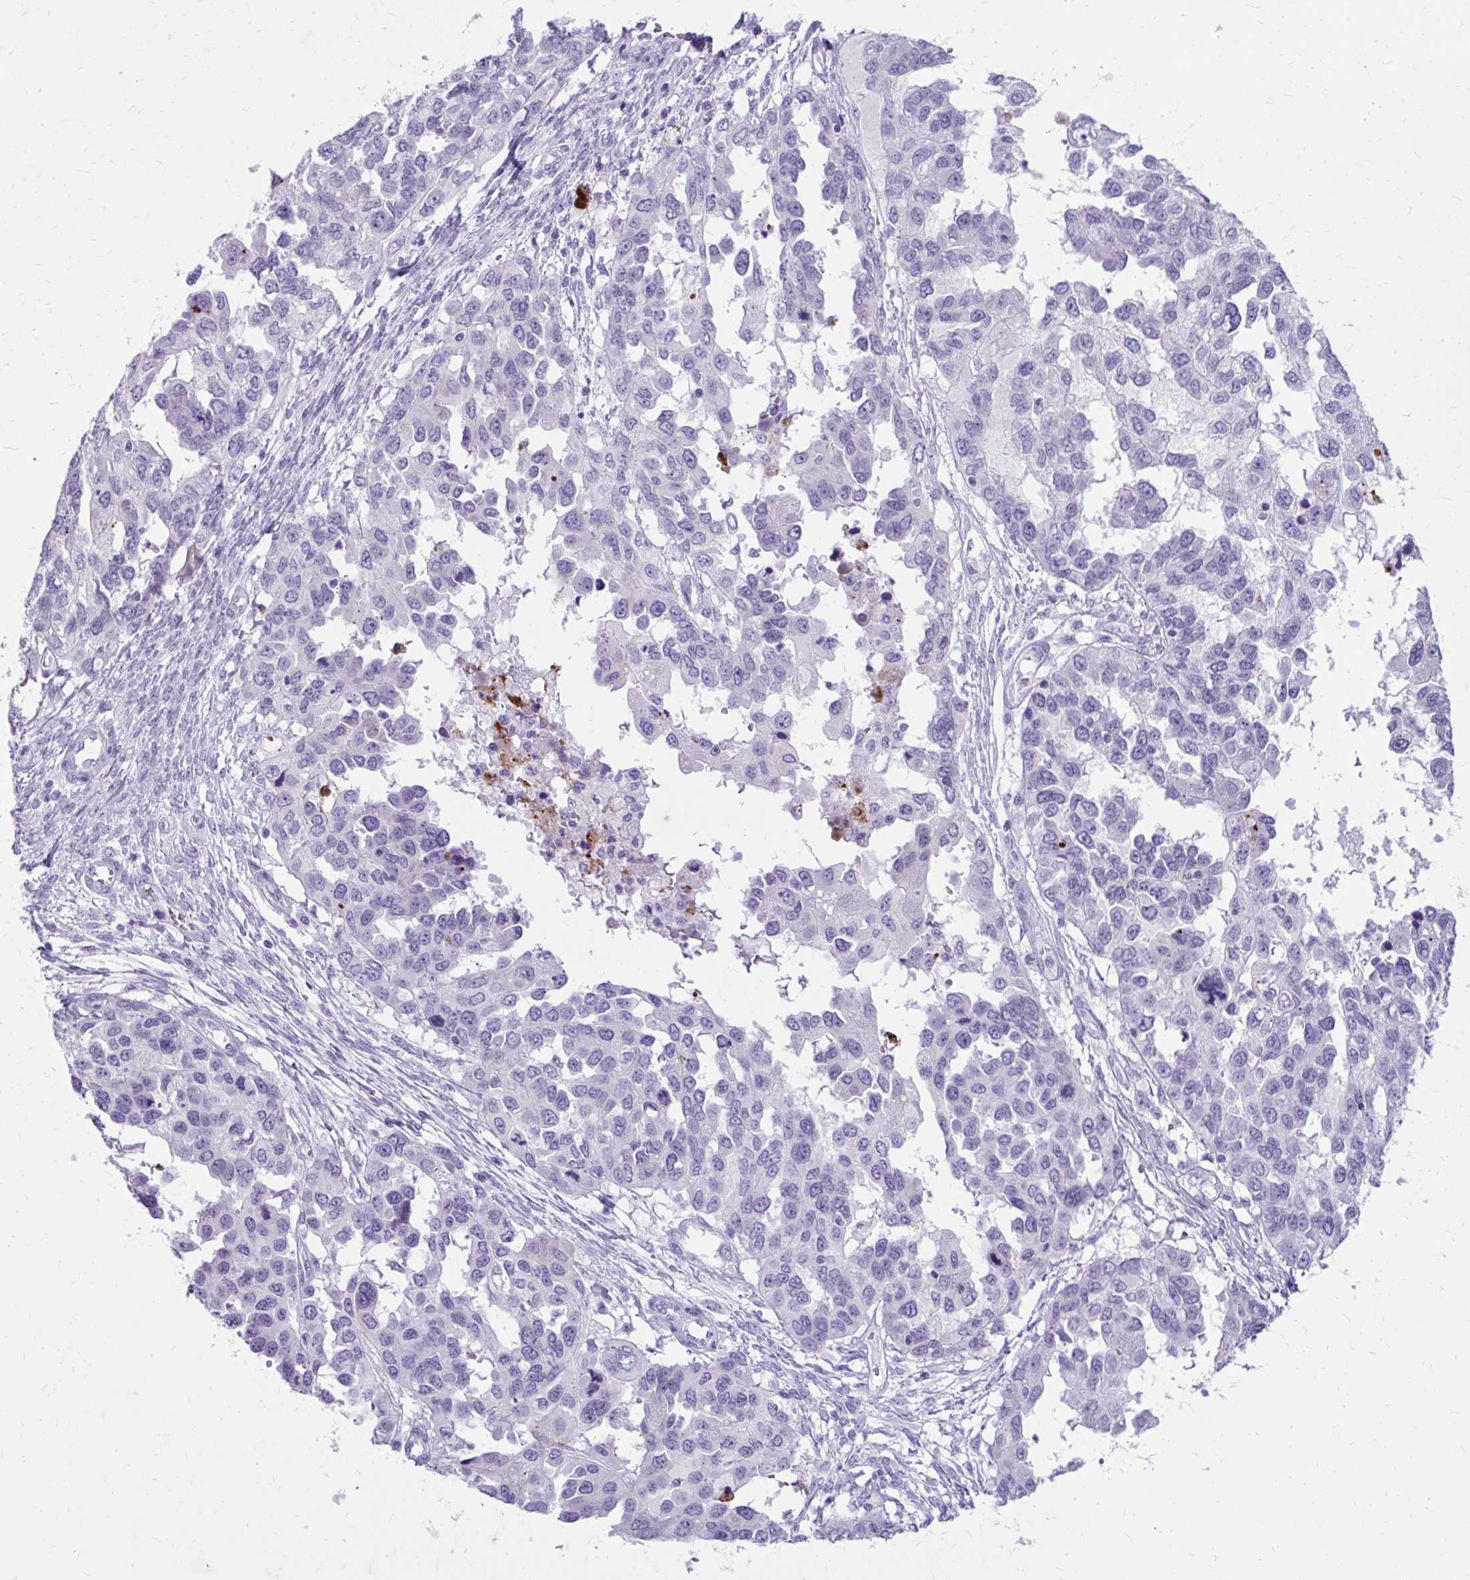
{"staining": {"intensity": "negative", "quantity": "none", "location": "none"}, "tissue": "ovarian cancer", "cell_type": "Tumor cells", "image_type": "cancer", "snomed": [{"axis": "morphology", "description": "Cystadenocarcinoma, serous, NOS"}, {"axis": "topography", "description": "Ovary"}], "caption": "This is an IHC photomicrograph of serous cystadenocarcinoma (ovarian). There is no positivity in tumor cells.", "gene": "SATL1", "patient": {"sex": "female", "age": 53}}